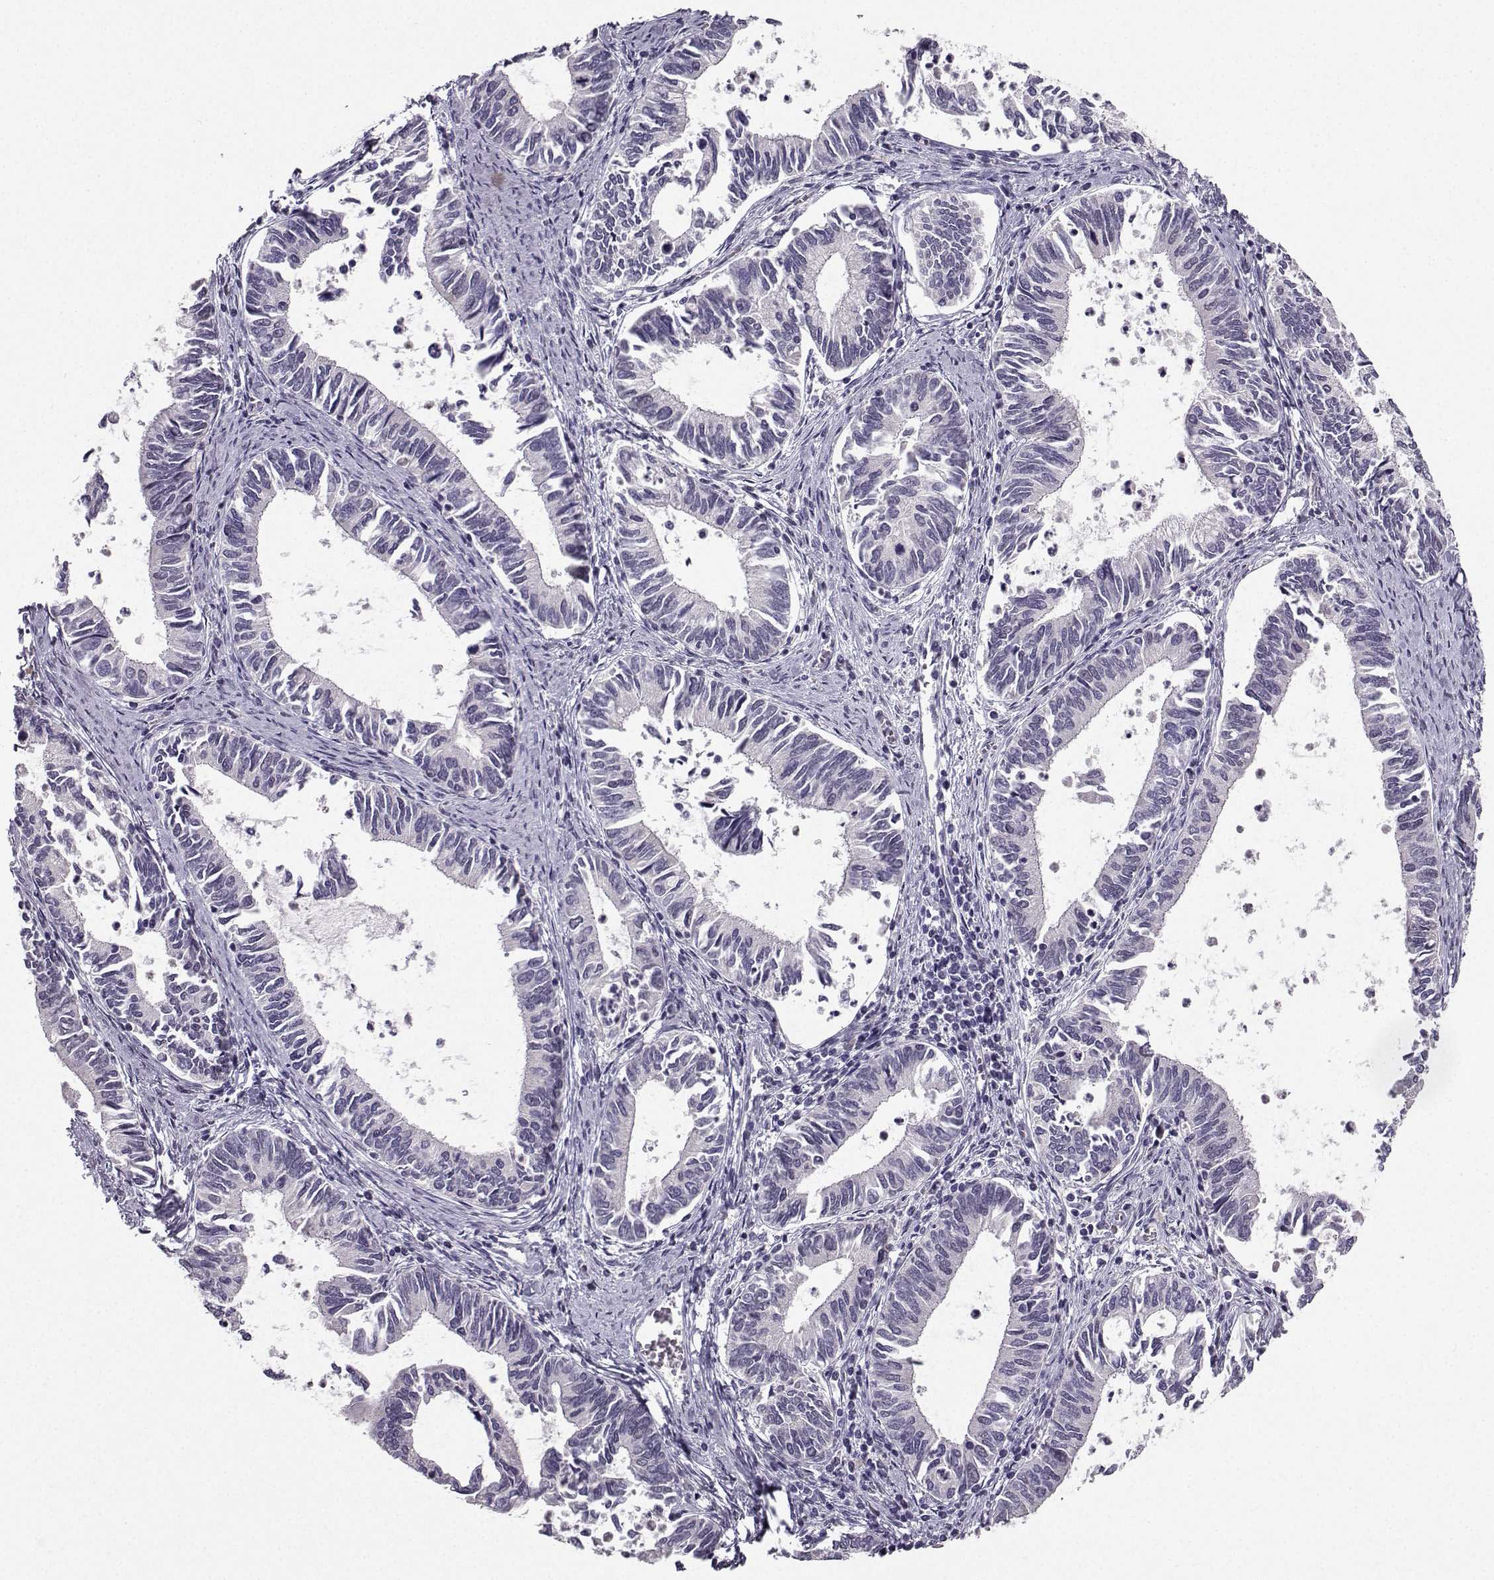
{"staining": {"intensity": "negative", "quantity": "none", "location": "none"}, "tissue": "cervical cancer", "cell_type": "Tumor cells", "image_type": "cancer", "snomed": [{"axis": "morphology", "description": "Adenocarcinoma, NOS"}, {"axis": "topography", "description": "Cervix"}], "caption": "Adenocarcinoma (cervical) stained for a protein using immunohistochemistry (IHC) shows no positivity tumor cells.", "gene": "LIN28A", "patient": {"sex": "female", "age": 42}}